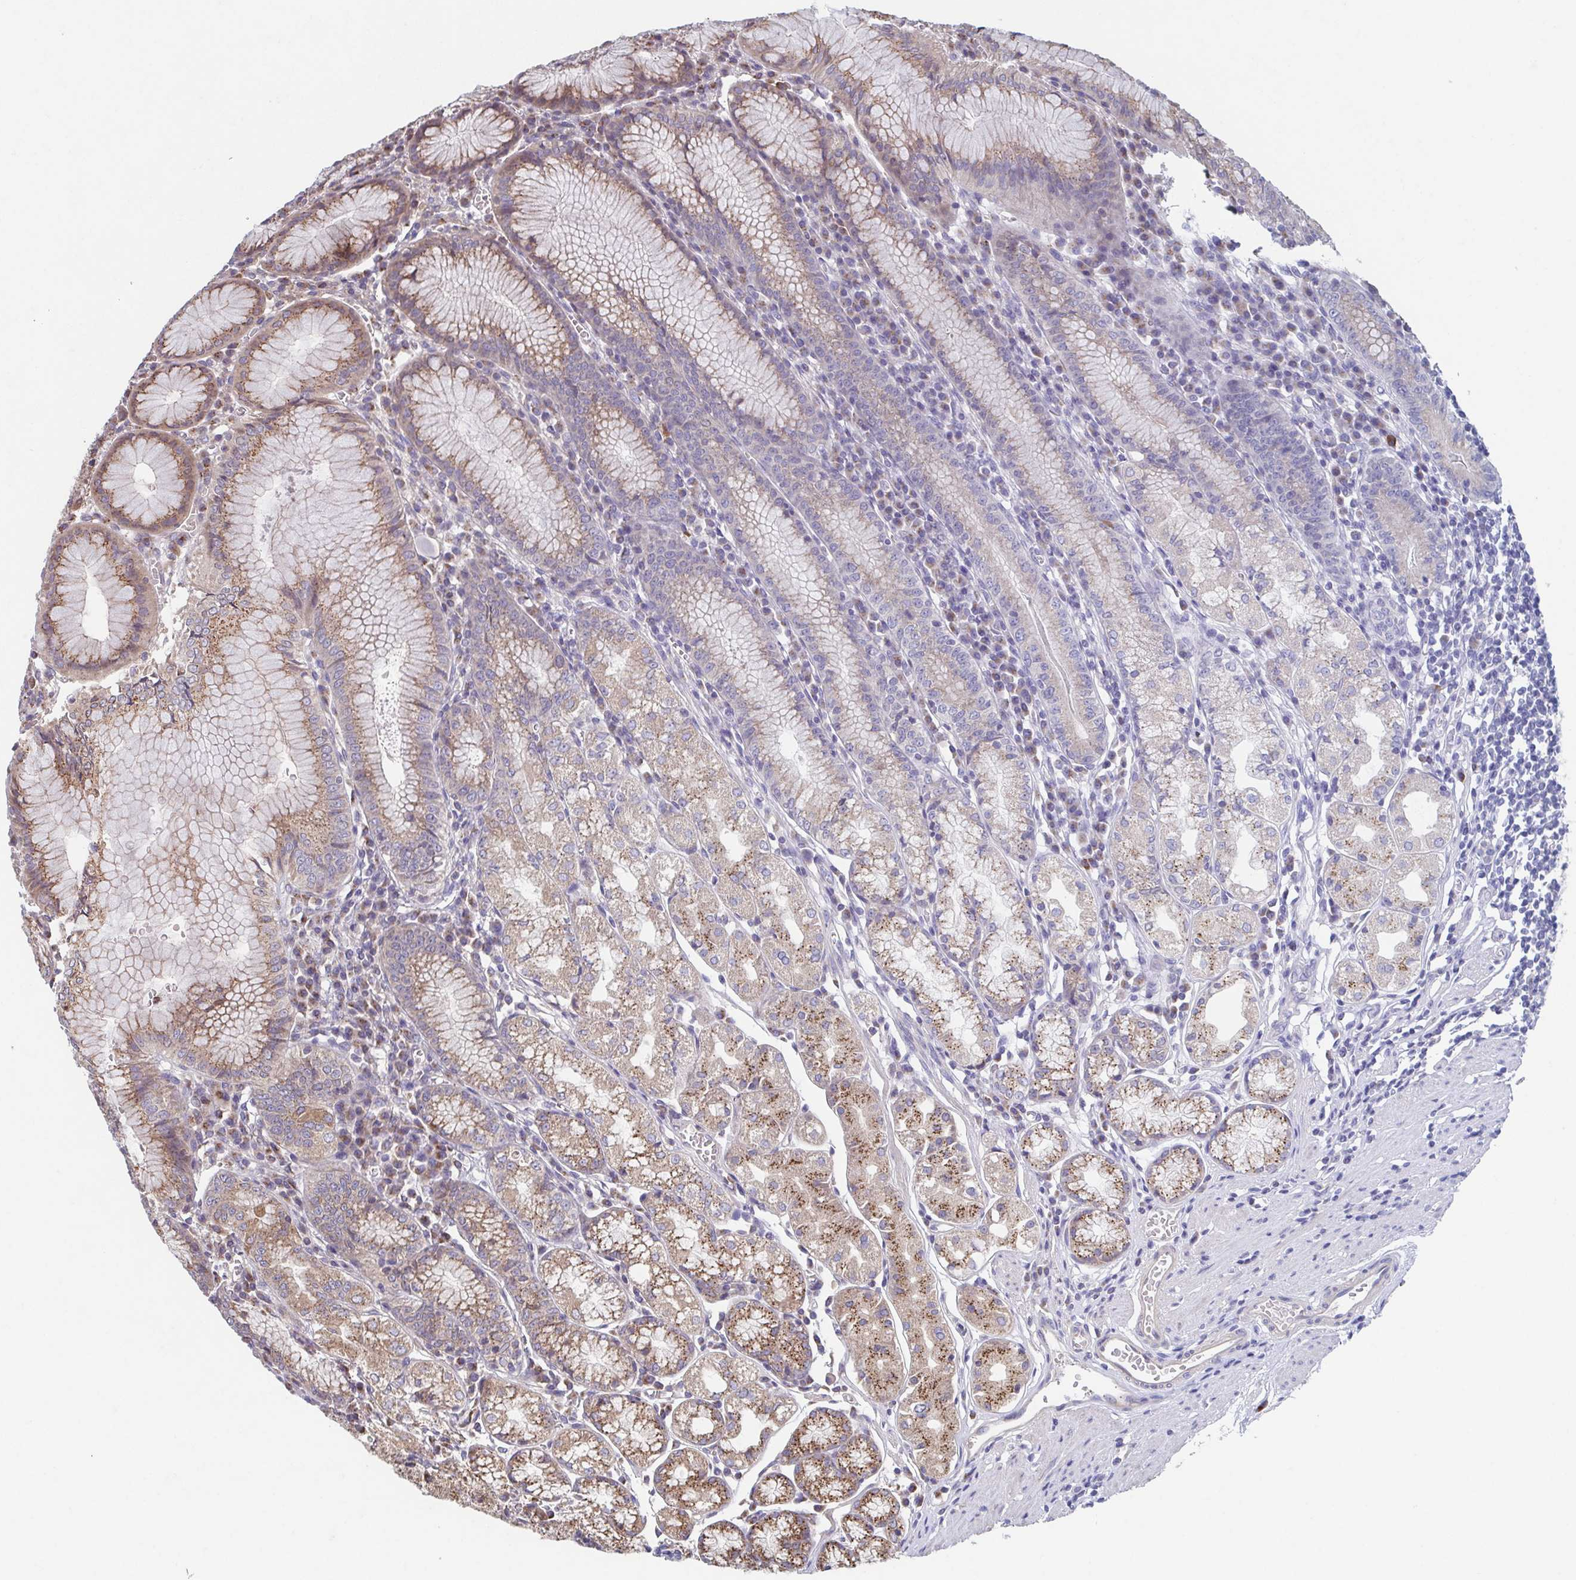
{"staining": {"intensity": "moderate", "quantity": "25%-75%", "location": "cytoplasmic/membranous"}, "tissue": "stomach", "cell_type": "Glandular cells", "image_type": "normal", "snomed": [{"axis": "morphology", "description": "Normal tissue, NOS"}, {"axis": "topography", "description": "Stomach"}], "caption": "An IHC histopathology image of benign tissue is shown. Protein staining in brown labels moderate cytoplasmic/membranous positivity in stomach within glandular cells. (brown staining indicates protein expression, while blue staining denotes nuclei).", "gene": "COPB1", "patient": {"sex": "male", "age": 55}}